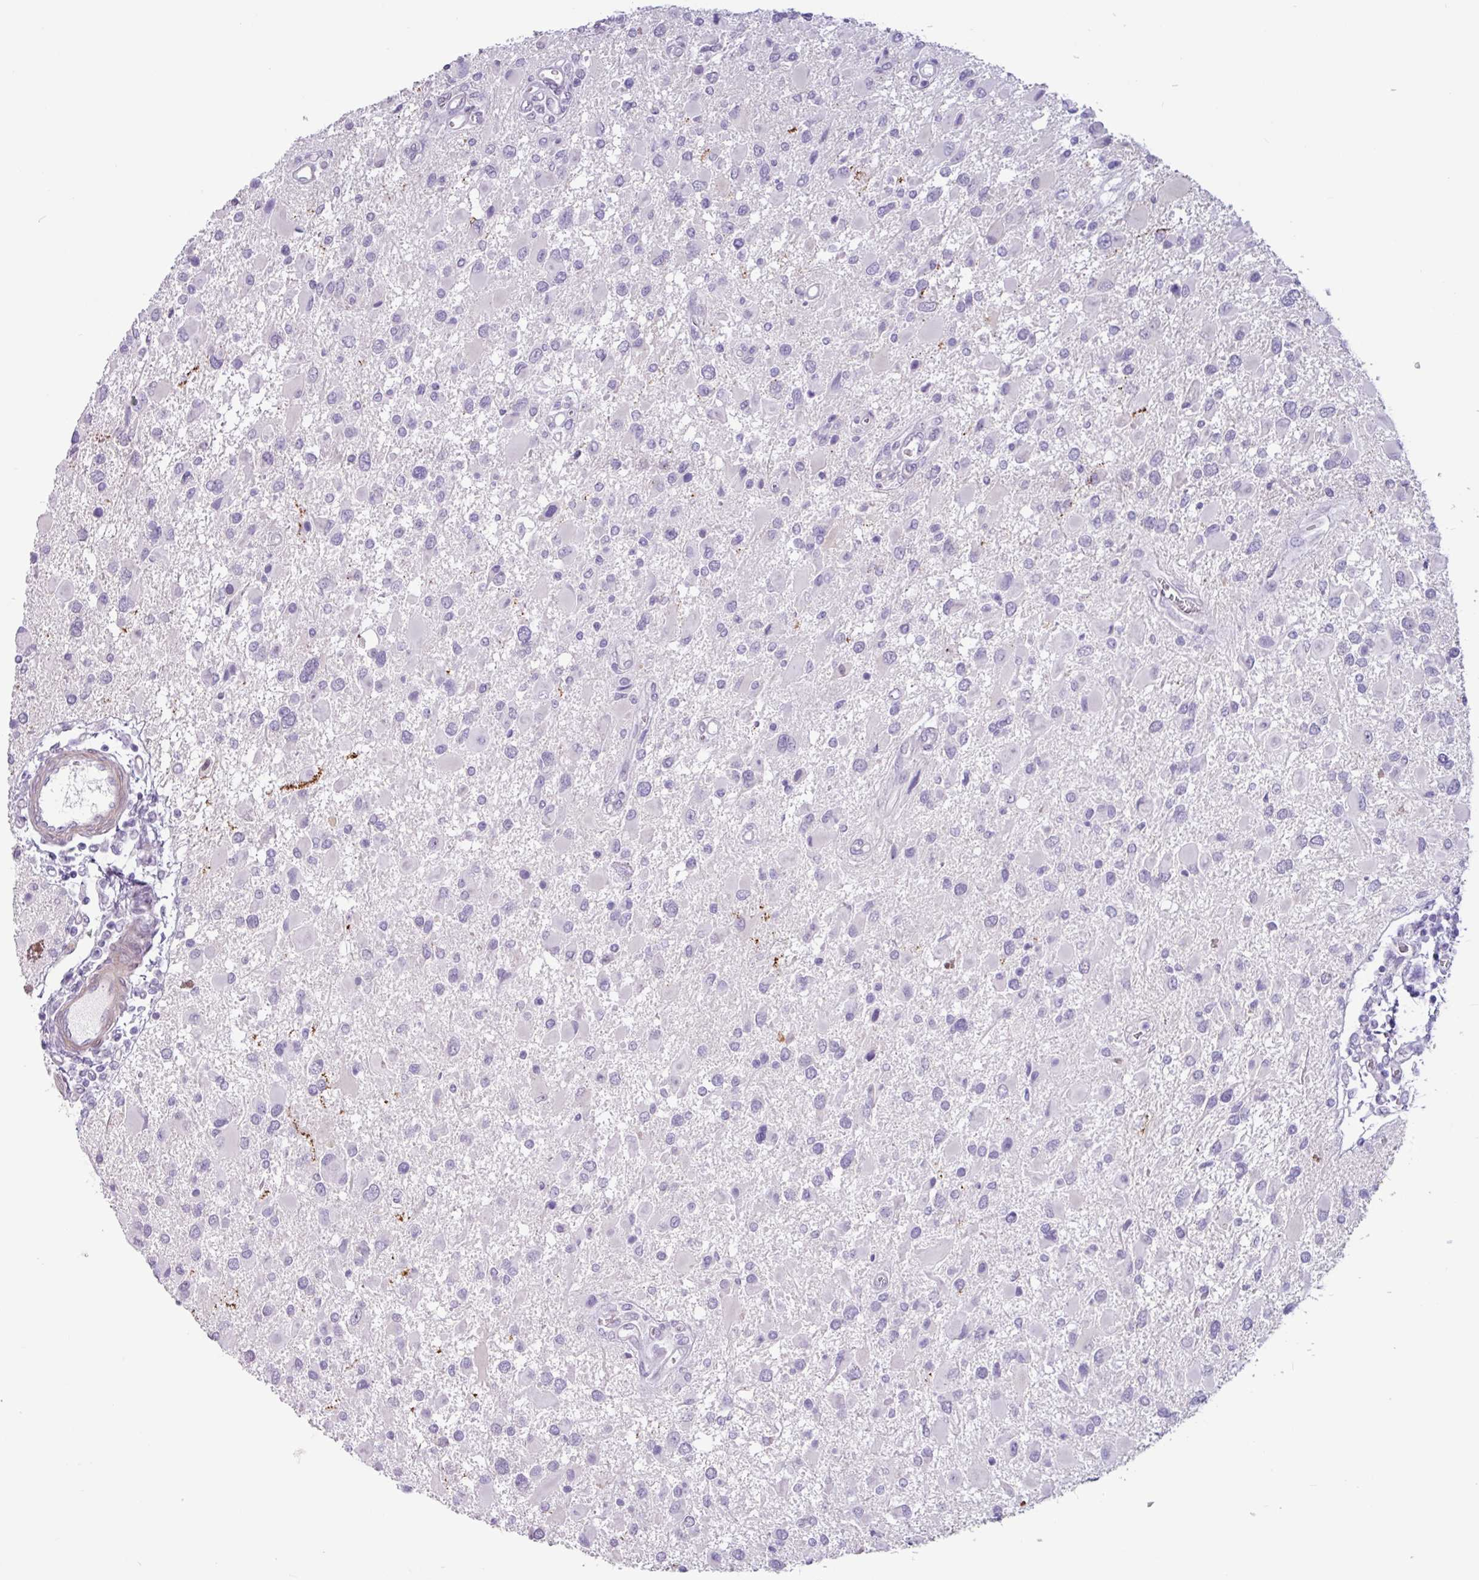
{"staining": {"intensity": "negative", "quantity": "none", "location": "none"}, "tissue": "glioma", "cell_type": "Tumor cells", "image_type": "cancer", "snomed": [{"axis": "morphology", "description": "Glioma, malignant, High grade"}, {"axis": "topography", "description": "Brain"}], "caption": "There is no significant staining in tumor cells of glioma.", "gene": "OTX1", "patient": {"sex": "male", "age": 53}}